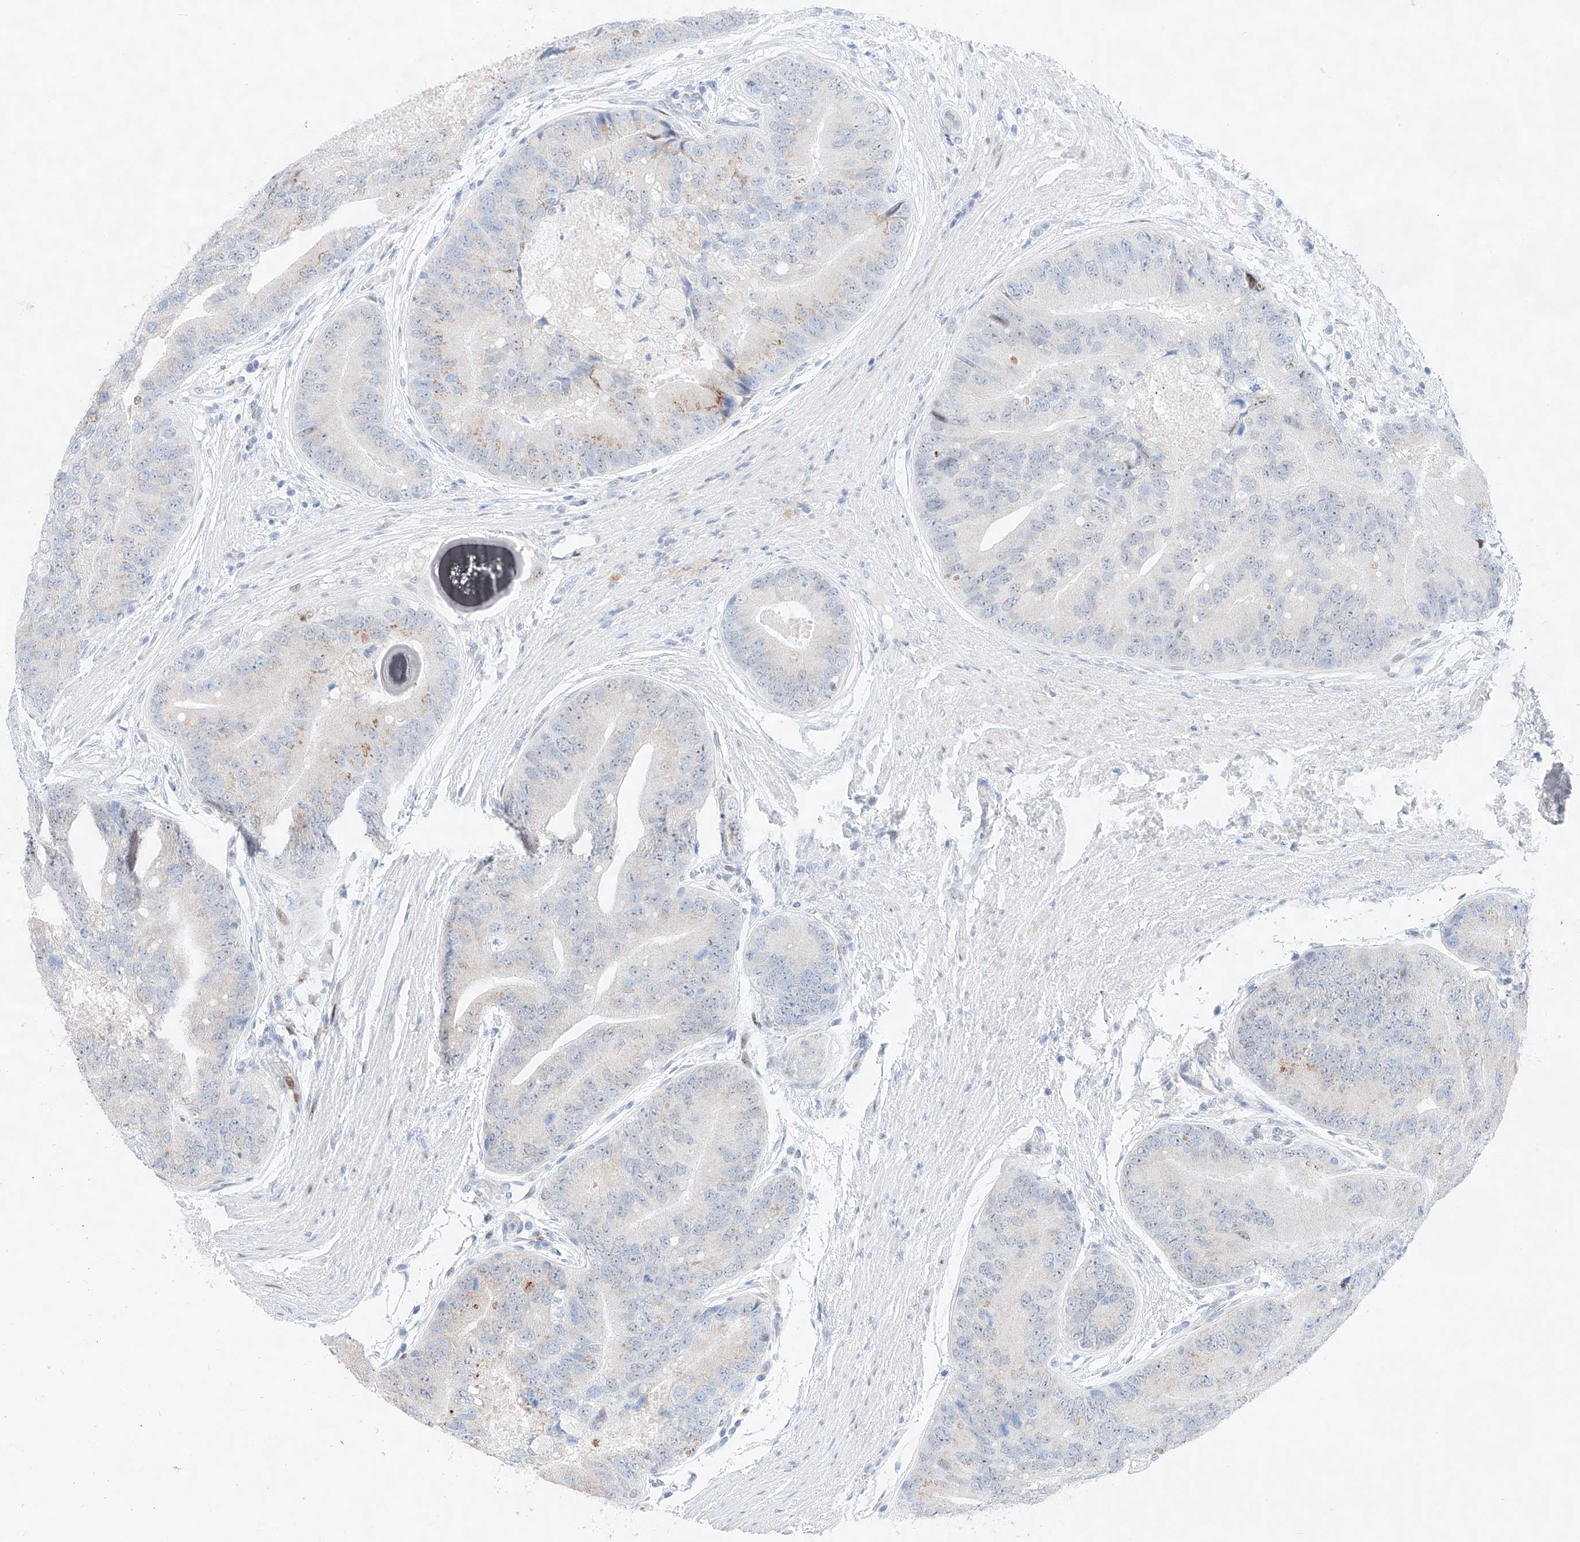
{"staining": {"intensity": "weak", "quantity": "<25%", "location": "cytoplasmic/membranous"}, "tissue": "prostate cancer", "cell_type": "Tumor cells", "image_type": "cancer", "snomed": [{"axis": "morphology", "description": "Adenocarcinoma, High grade"}, {"axis": "topography", "description": "Prostate"}], "caption": "DAB immunohistochemical staining of human prostate cancer demonstrates no significant positivity in tumor cells.", "gene": "NT5C3B", "patient": {"sex": "male", "age": 70}}